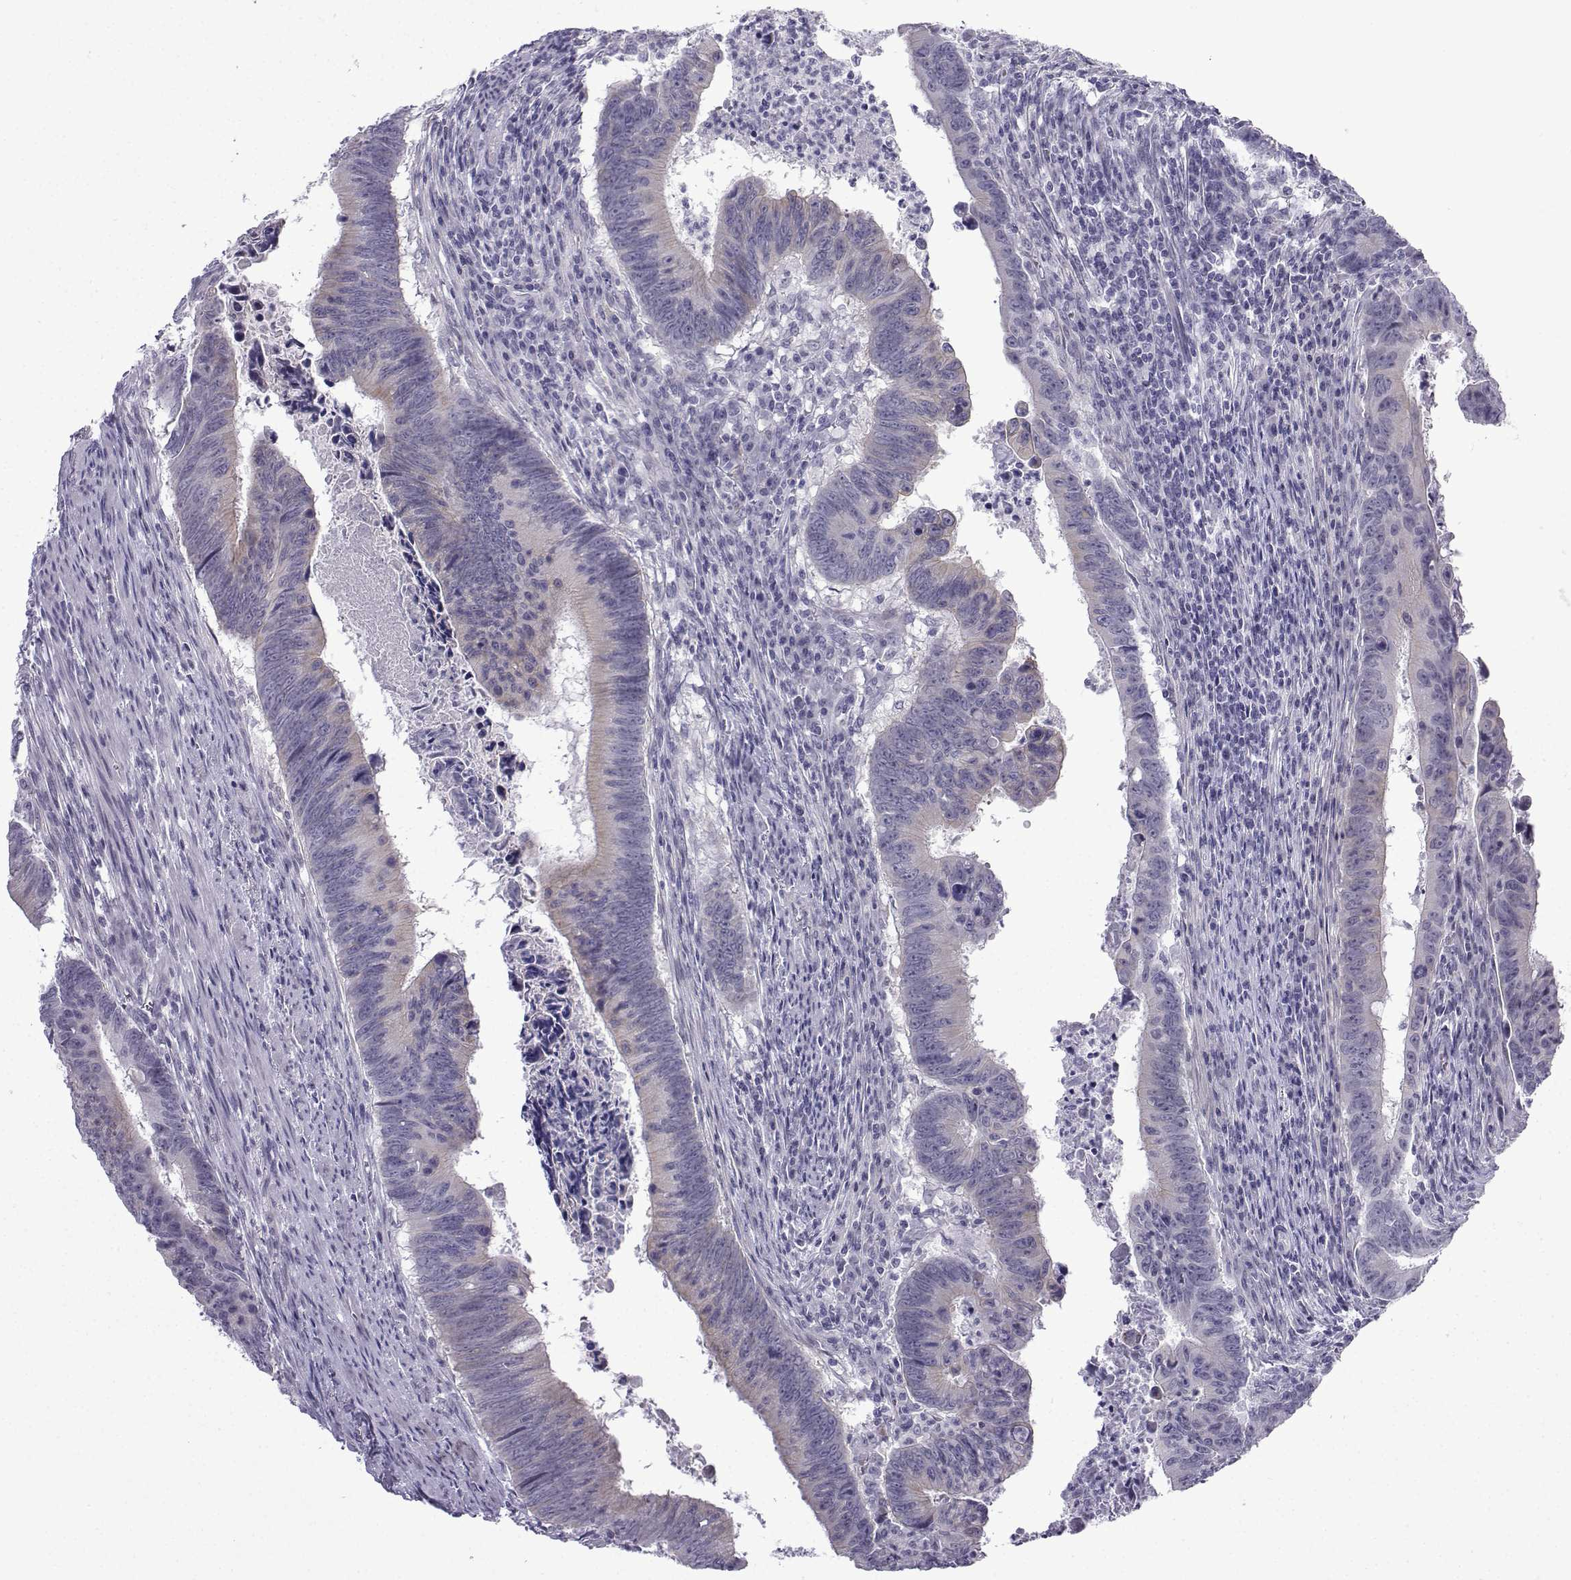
{"staining": {"intensity": "weak", "quantity": "<25%", "location": "cytoplasmic/membranous"}, "tissue": "colorectal cancer", "cell_type": "Tumor cells", "image_type": "cancer", "snomed": [{"axis": "morphology", "description": "Adenocarcinoma, NOS"}, {"axis": "topography", "description": "Colon"}], "caption": "This is an immunohistochemistry (IHC) image of colorectal adenocarcinoma. There is no staining in tumor cells.", "gene": "CFAP53", "patient": {"sex": "female", "age": 87}}